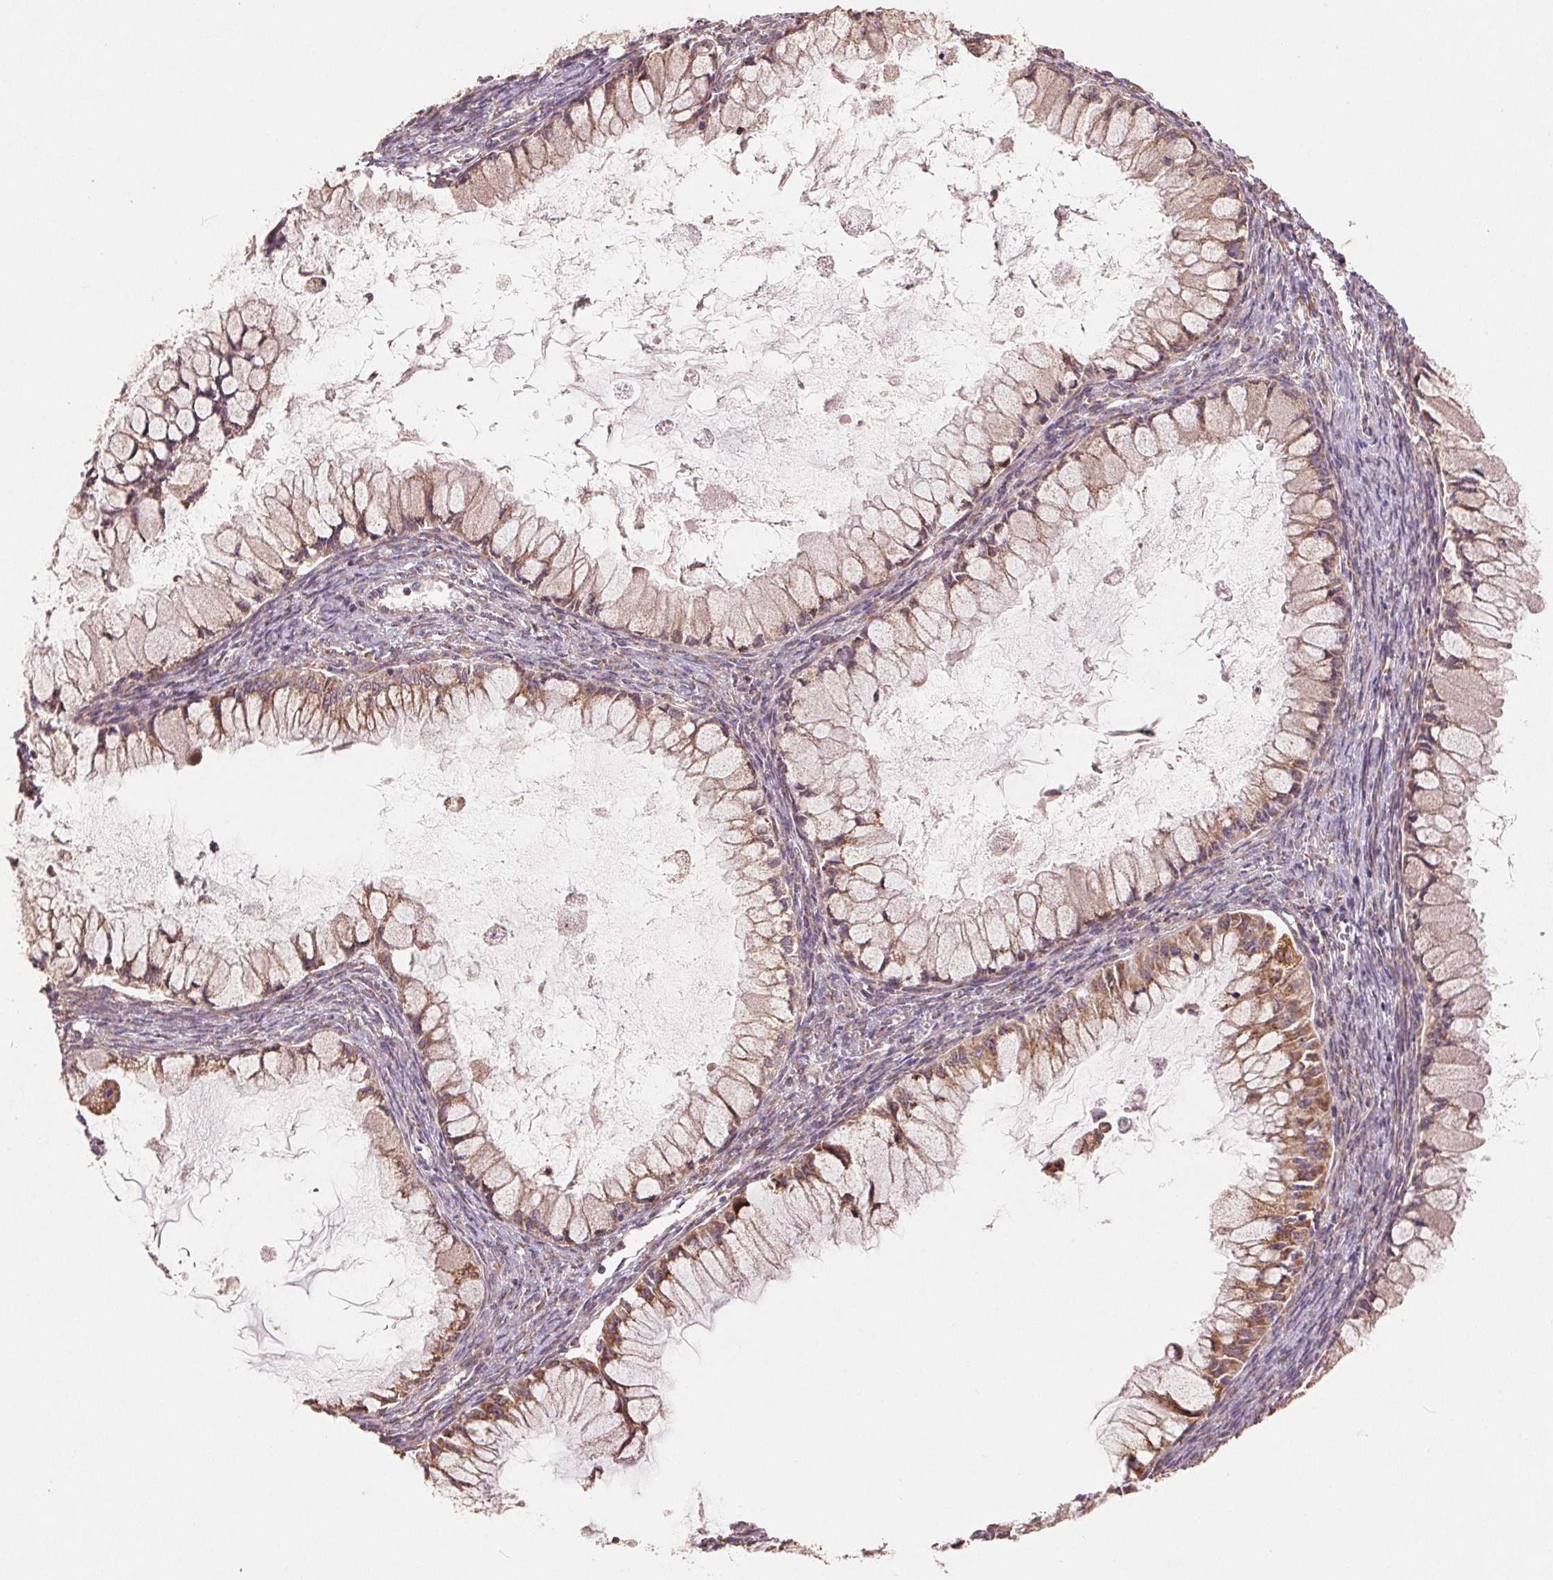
{"staining": {"intensity": "moderate", "quantity": ">75%", "location": "cytoplasmic/membranous"}, "tissue": "ovarian cancer", "cell_type": "Tumor cells", "image_type": "cancer", "snomed": [{"axis": "morphology", "description": "Cystadenocarcinoma, mucinous, NOS"}, {"axis": "topography", "description": "Ovary"}], "caption": "IHC image of neoplastic tissue: human ovarian cancer stained using immunohistochemistry reveals medium levels of moderate protein expression localized specifically in the cytoplasmic/membranous of tumor cells, appearing as a cytoplasmic/membranous brown color.", "gene": "SLC20A1", "patient": {"sex": "female", "age": 34}}